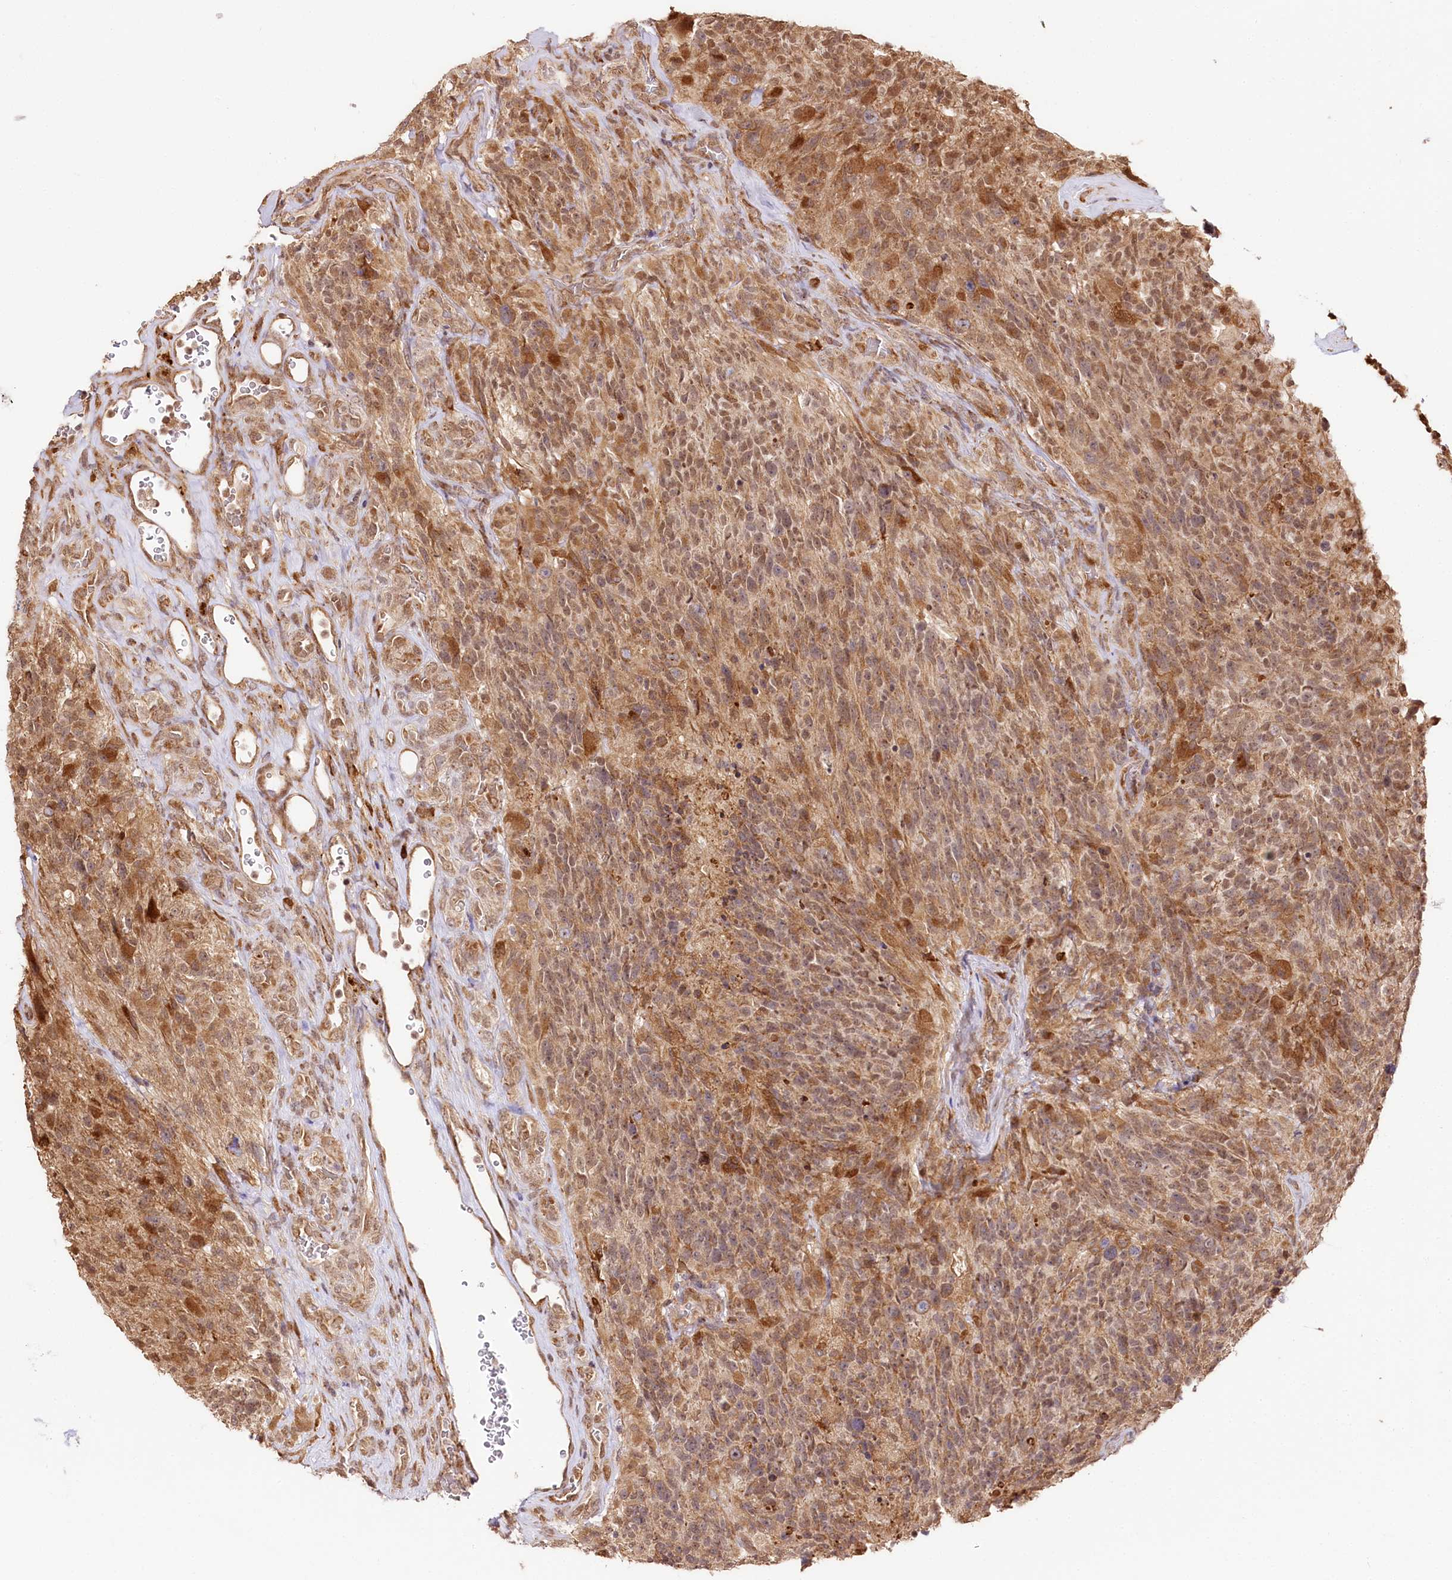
{"staining": {"intensity": "moderate", "quantity": "25%-75%", "location": "cytoplasmic/membranous,nuclear"}, "tissue": "glioma", "cell_type": "Tumor cells", "image_type": "cancer", "snomed": [{"axis": "morphology", "description": "Glioma, malignant, High grade"}, {"axis": "topography", "description": "Brain"}], "caption": "Moderate cytoplasmic/membranous and nuclear protein positivity is seen in approximately 25%-75% of tumor cells in high-grade glioma (malignant).", "gene": "ENSG00000144785", "patient": {"sex": "male", "age": 76}}